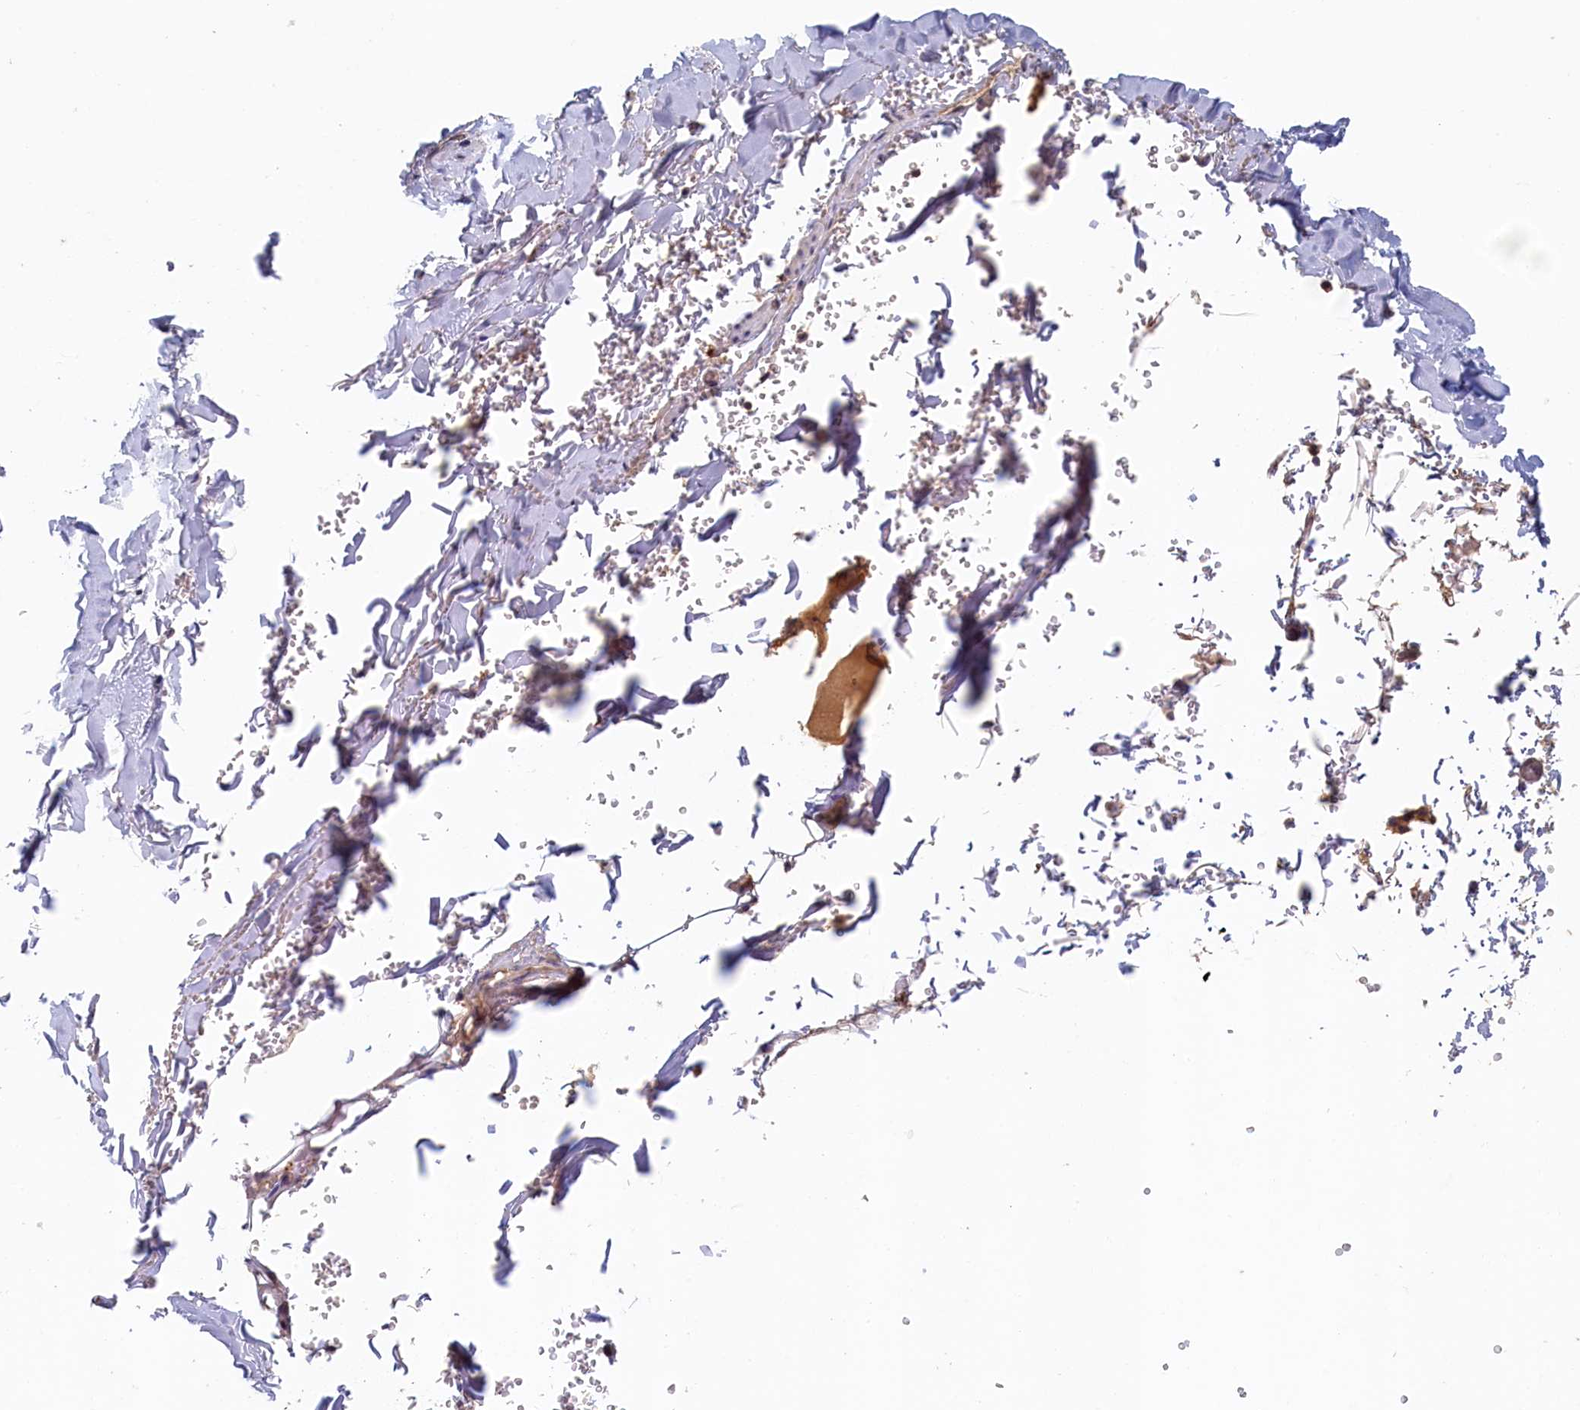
{"staining": {"intensity": "negative", "quantity": "none", "location": "none"}, "tissue": "adipose tissue", "cell_type": "Adipocytes", "image_type": "normal", "snomed": [{"axis": "morphology", "description": "Normal tissue, NOS"}, {"axis": "topography", "description": "Cartilage tissue"}], "caption": "The photomicrograph exhibits no staining of adipocytes in unremarkable adipose tissue.", "gene": "NUBP2", "patient": {"sex": "female", "age": 63}}